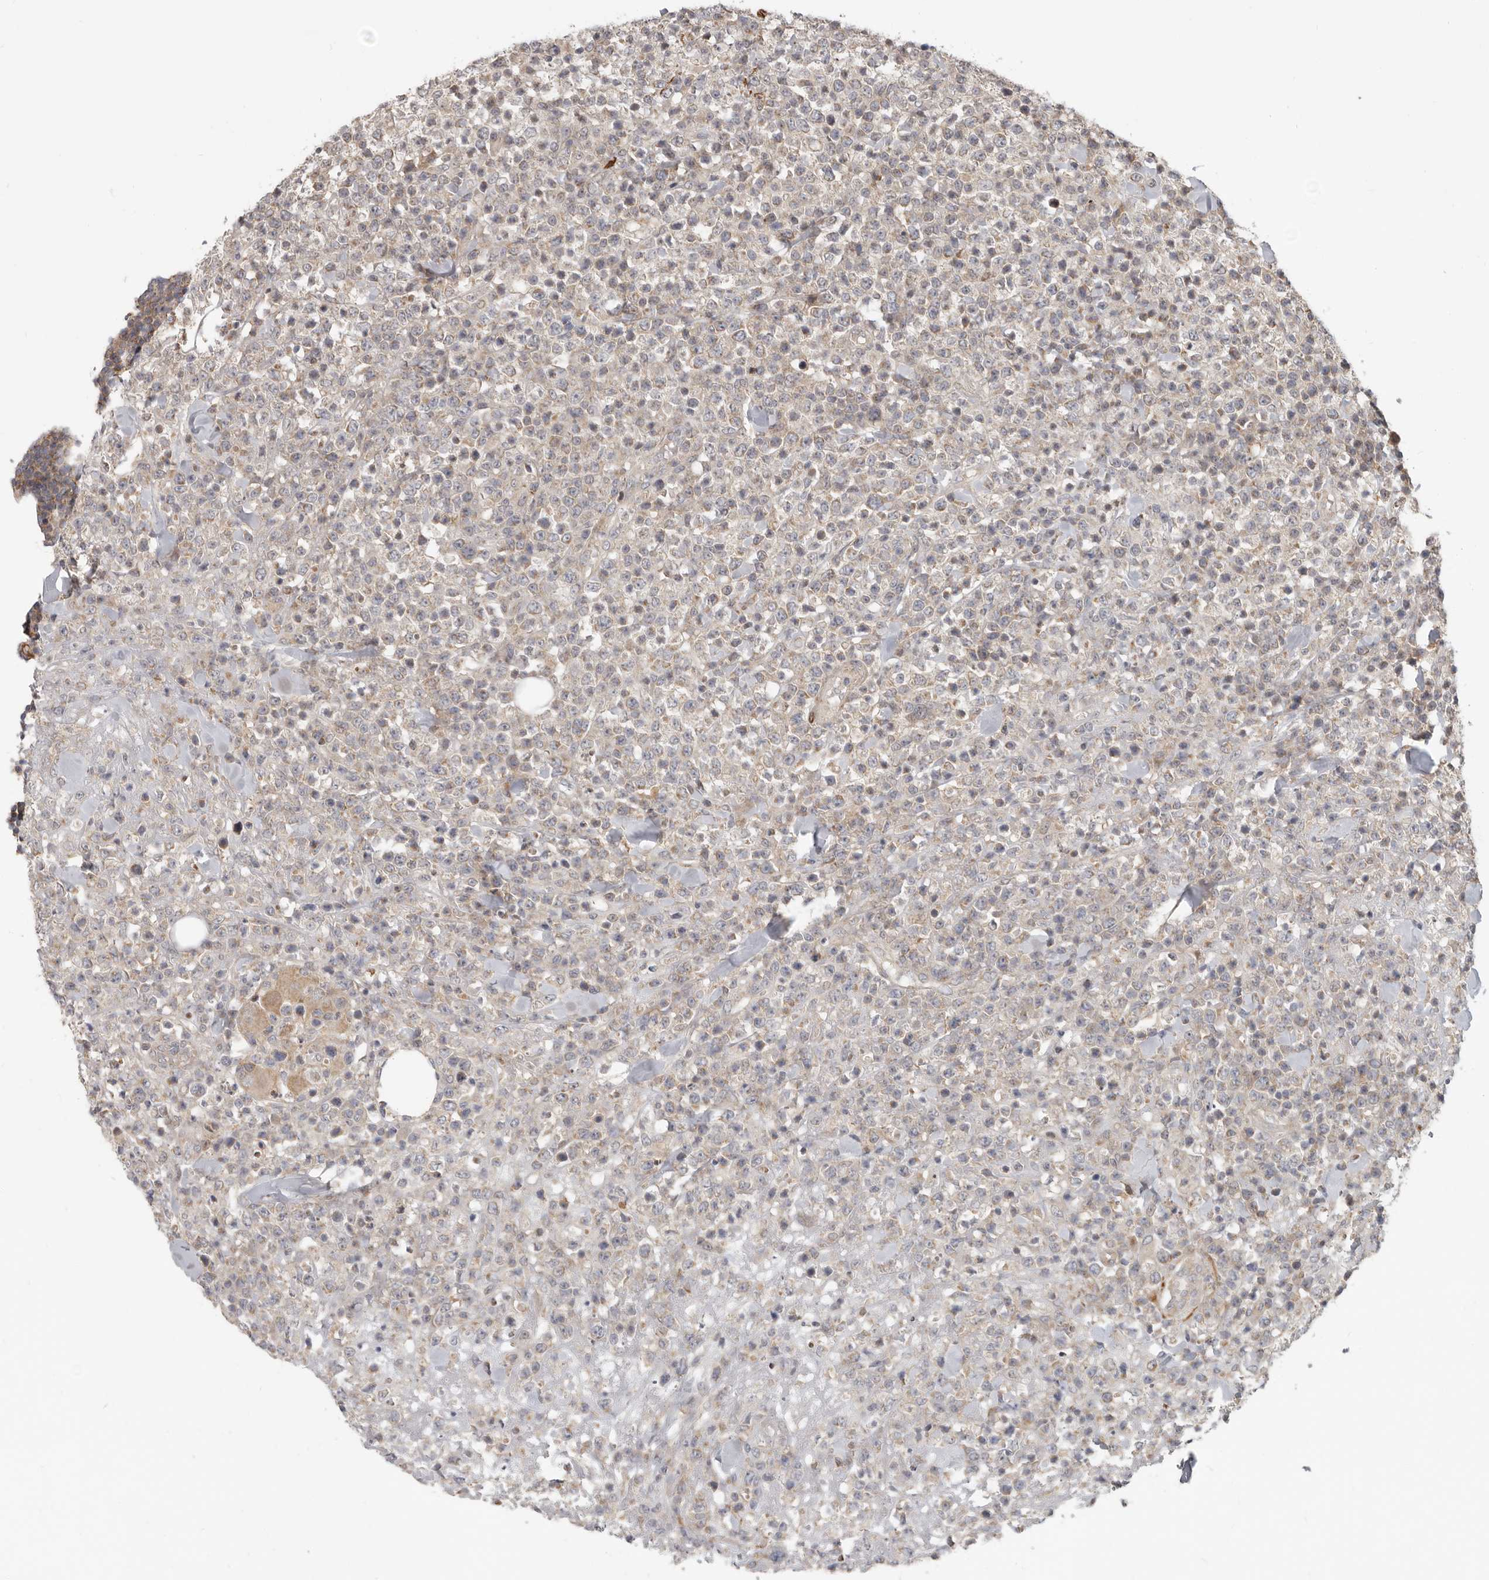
{"staining": {"intensity": "negative", "quantity": "none", "location": "none"}, "tissue": "lymphoma", "cell_type": "Tumor cells", "image_type": "cancer", "snomed": [{"axis": "morphology", "description": "Malignant lymphoma, non-Hodgkin's type, High grade"}, {"axis": "topography", "description": "Colon"}], "caption": "IHC of lymphoma shows no staining in tumor cells.", "gene": "UNK", "patient": {"sex": "female", "age": 53}}